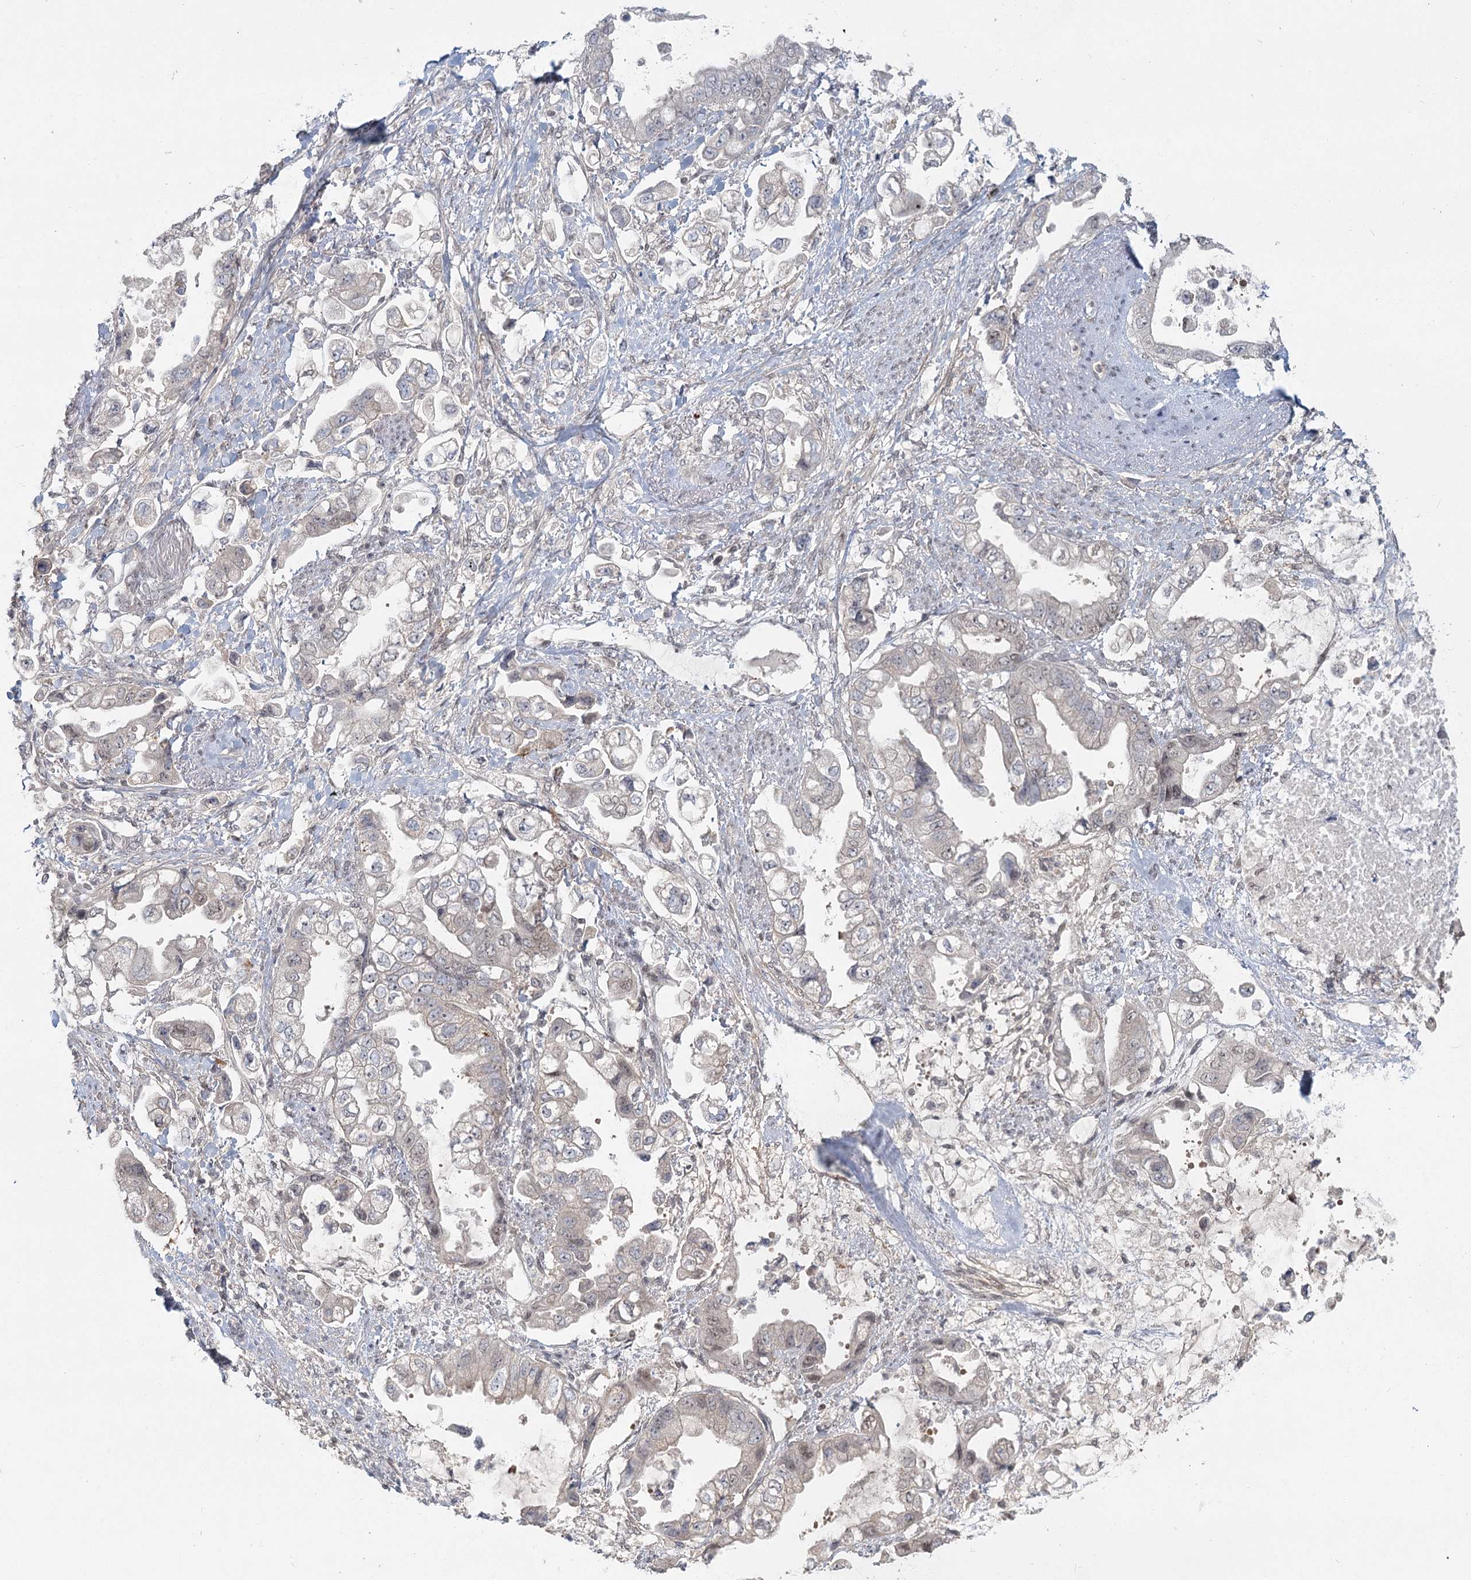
{"staining": {"intensity": "negative", "quantity": "none", "location": "none"}, "tissue": "stomach cancer", "cell_type": "Tumor cells", "image_type": "cancer", "snomed": [{"axis": "morphology", "description": "Adenocarcinoma, NOS"}, {"axis": "topography", "description": "Stomach"}], "caption": "Image shows no significant protein staining in tumor cells of stomach cancer (adenocarcinoma). Brightfield microscopy of IHC stained with DAB (3,3'-diaminobenzidine) (brown) and hematoxylin (blue), captured at high magnification.", "gene": "R3HCC1L", "patient": {"sex": "male", "age": 62}}